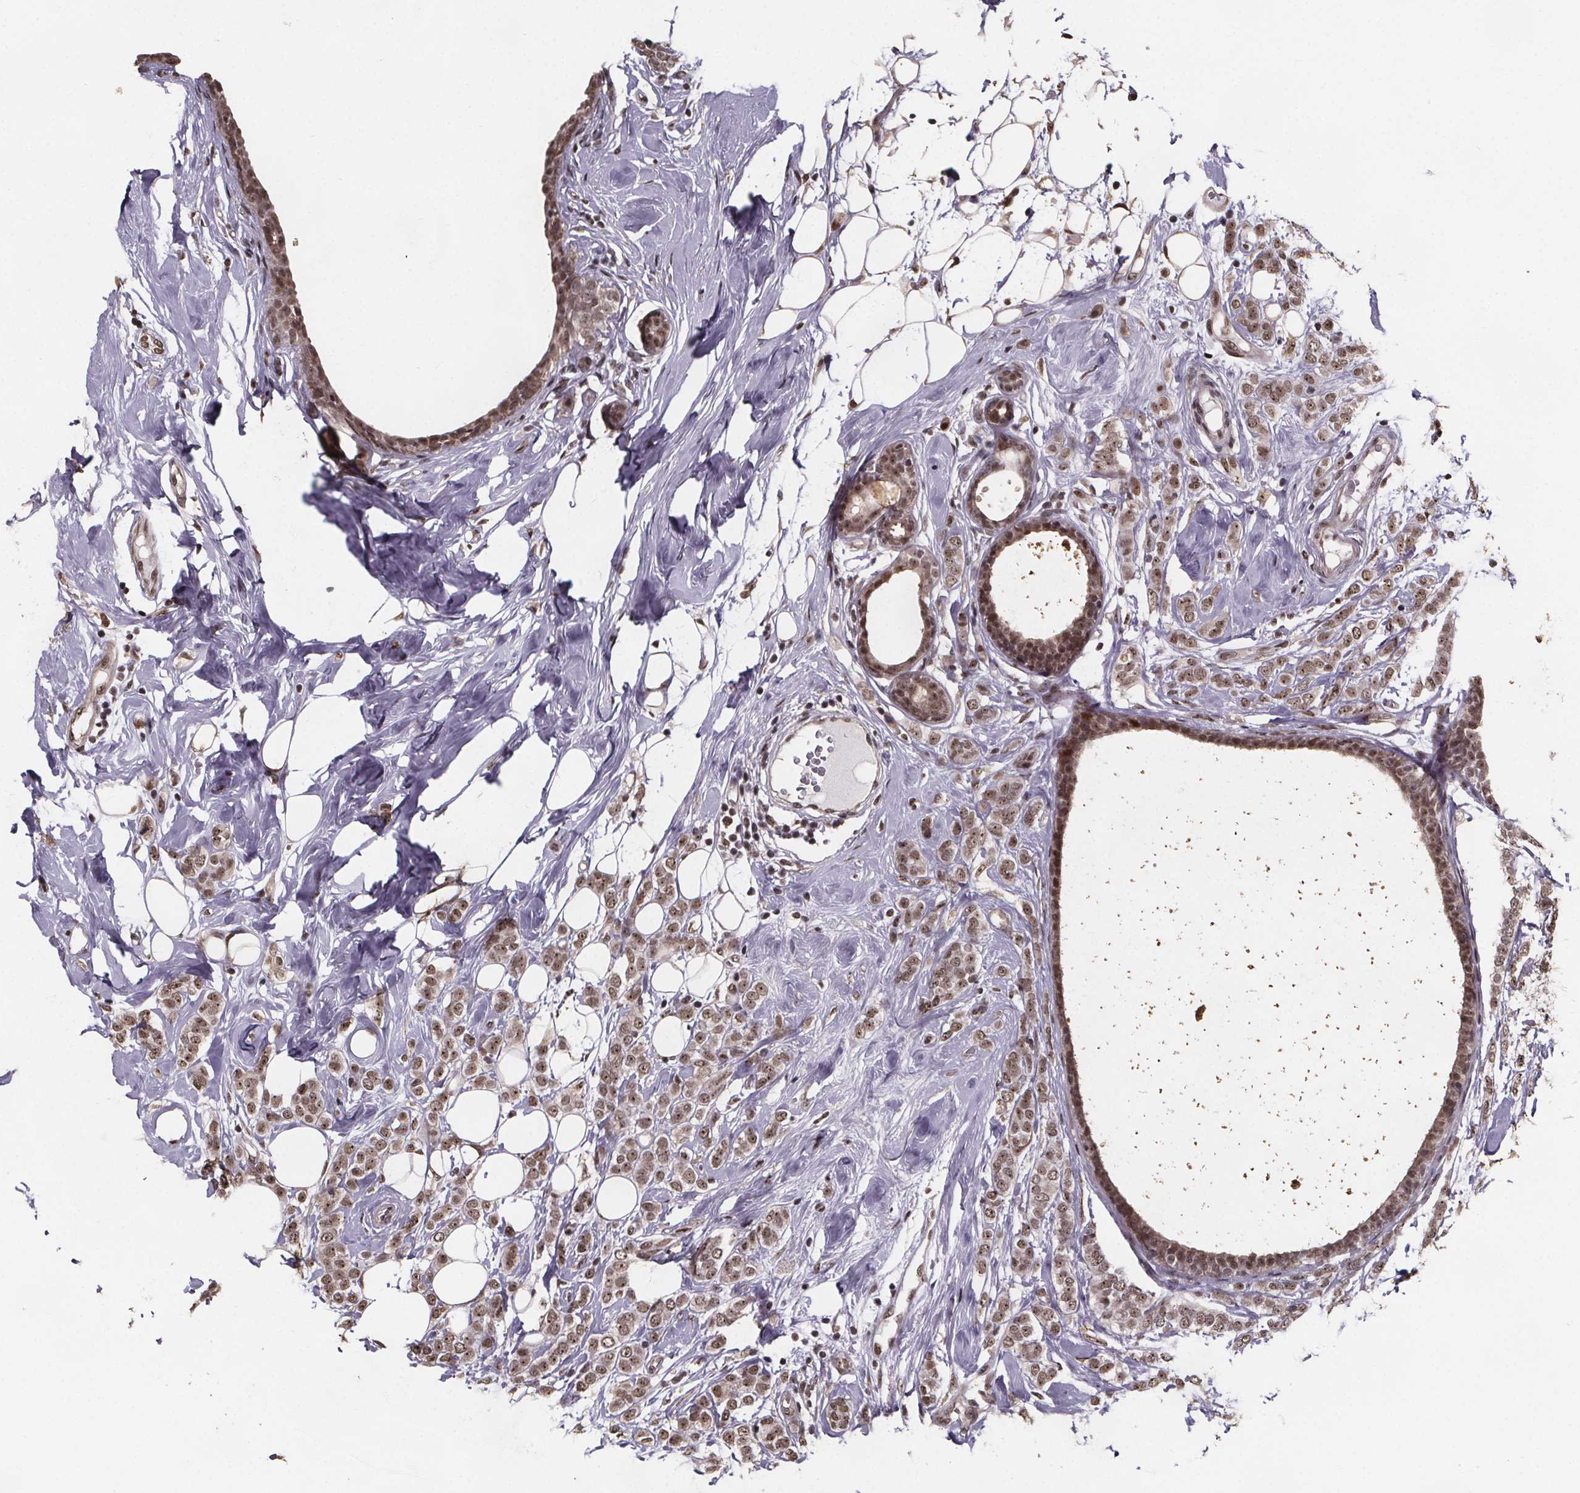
{"staining": {"intensity": "moderate", "quantity": ">75%", "location": "nuclear"}, "tissue": "breast cancer", "cell_type": "Tumor cells", "image_type": "cancer", "snomed": [{"axis": "morphology", "description": "Lobular carcinoma"}, {"axis": "topography", "description": "Breast"}], "caption": "Human breast lobular carcinoma stained for a protein (brown) reveals moderate nuclear positive positivity in approximately >75% of tumor cells.", "gene": "U2SURP", "patient": {"sex": "female", "age": 49}}